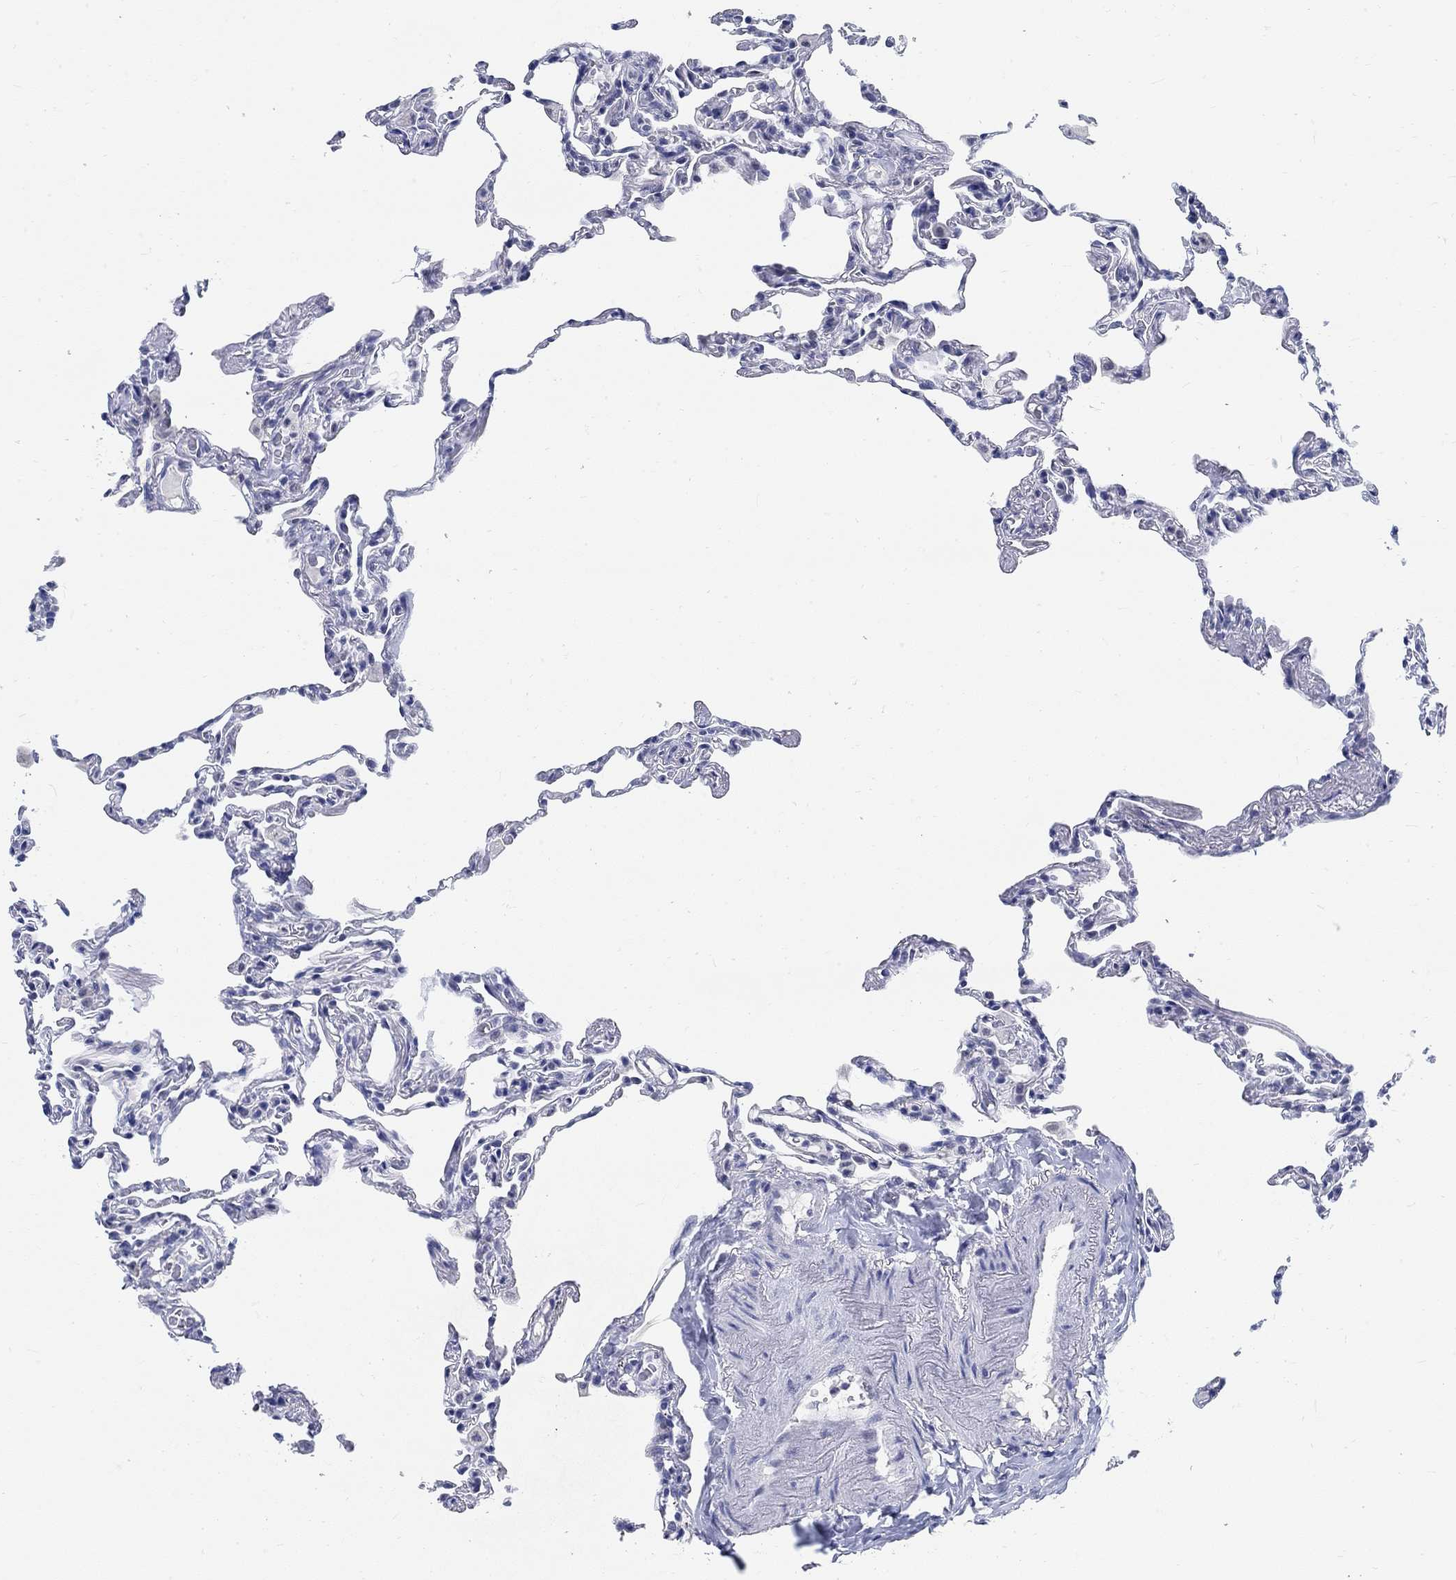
{"staining": {"intensity": "negative", "quantity": "none", "location": "none"}, "tissue": "lung", "cell_type": "Alveolar cells", "image_type": "normal", "snomed": [{"axis": "morphology", "description": "Normal tissue, NOS"}, {"axis": "topography", "description": "Lung"}], "caption": "The immunohistochemistry (IHC) photomicrograph has no significant expression in alveolar cells of lung.", "gene": "ANKS1B", "patient": {"sex": "female", "age": 57}}